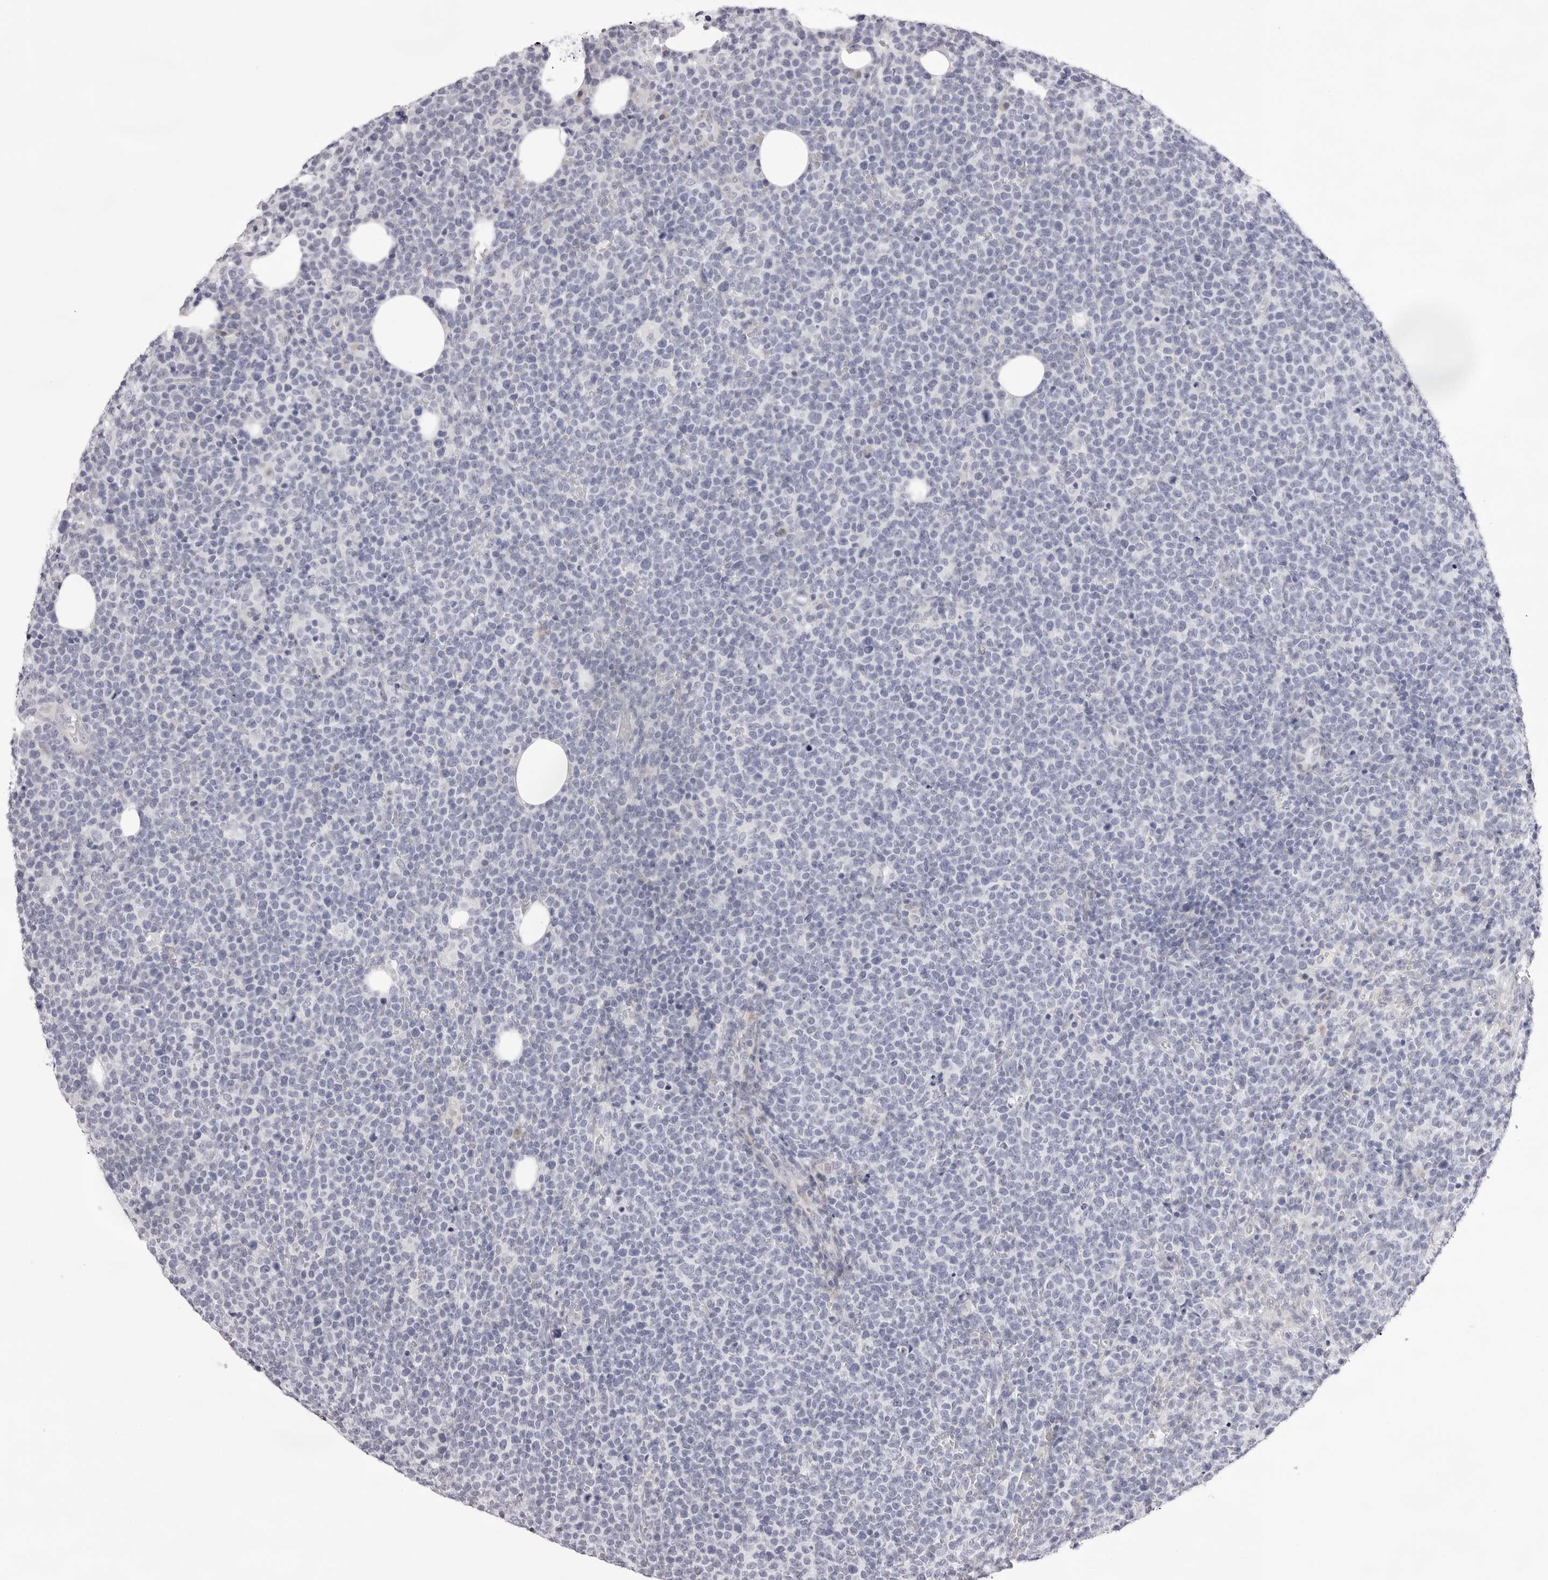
{"staining": {"intensity": "negative", "quantity": "none", "location": "none"}, "tissue": "lymphoma", "cell_type": "Tumor cells", "image_type": "cancer", "snomed": [{"axis": "morphology", "description": "Malignant lymphoma, non-Hodgkin's type, High grade"}, {"axis": "topography", "description": "Lymph node"}], "caption": "This is an immunohistochemistry (IHC) histopathology image of lymphoma. There is no positivity in tumor cells.", "gene": "SMIM2", "patient": {"sex": "male", "age": 61}}